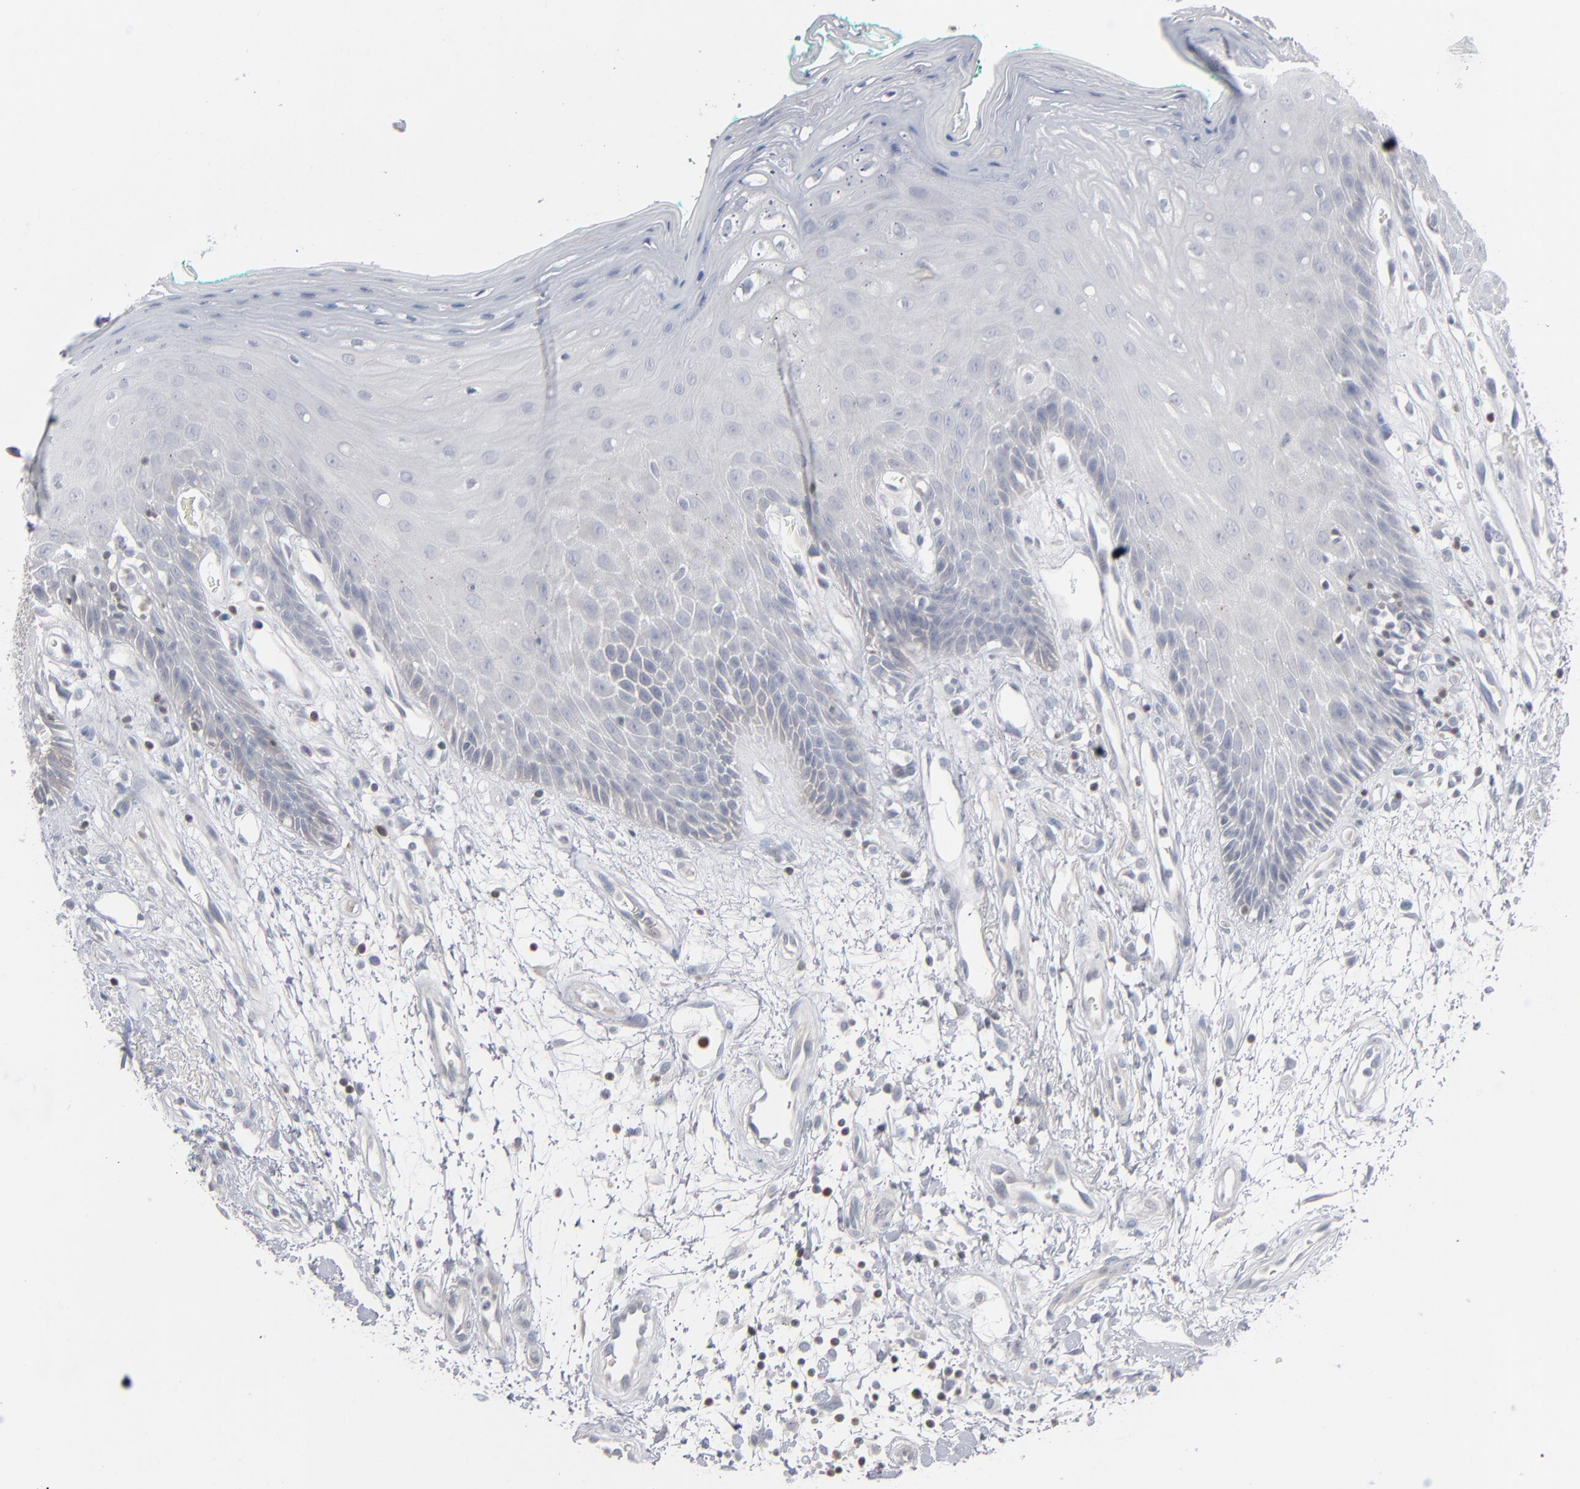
{"staining": {"intensity": "negative", "quantity": "none", "location": "none"}, "tissue": "oral mucosa", "cell_type": "Squamous epithelial cells", "image_type": "normal", "snomed": [{"axis": "morphology", "description": "Normal tissue, NOS"}, {"axis": "morphology", "description": "Squamous cell carcinoma, NOS"}, {"axis": "topography", "description": "Skeletal muscle"}, {"axis": "topography", "description": "Oral tissue"}, {"axis": "topography", "description": "Head-Neck"}], "caption": "DAB immunohistochemical staining of benign human oral mucosa displays no significant expression in squamous epithelial cells.", "gene": "STAT4", "patient": {"sex": "female", "age": 84}}